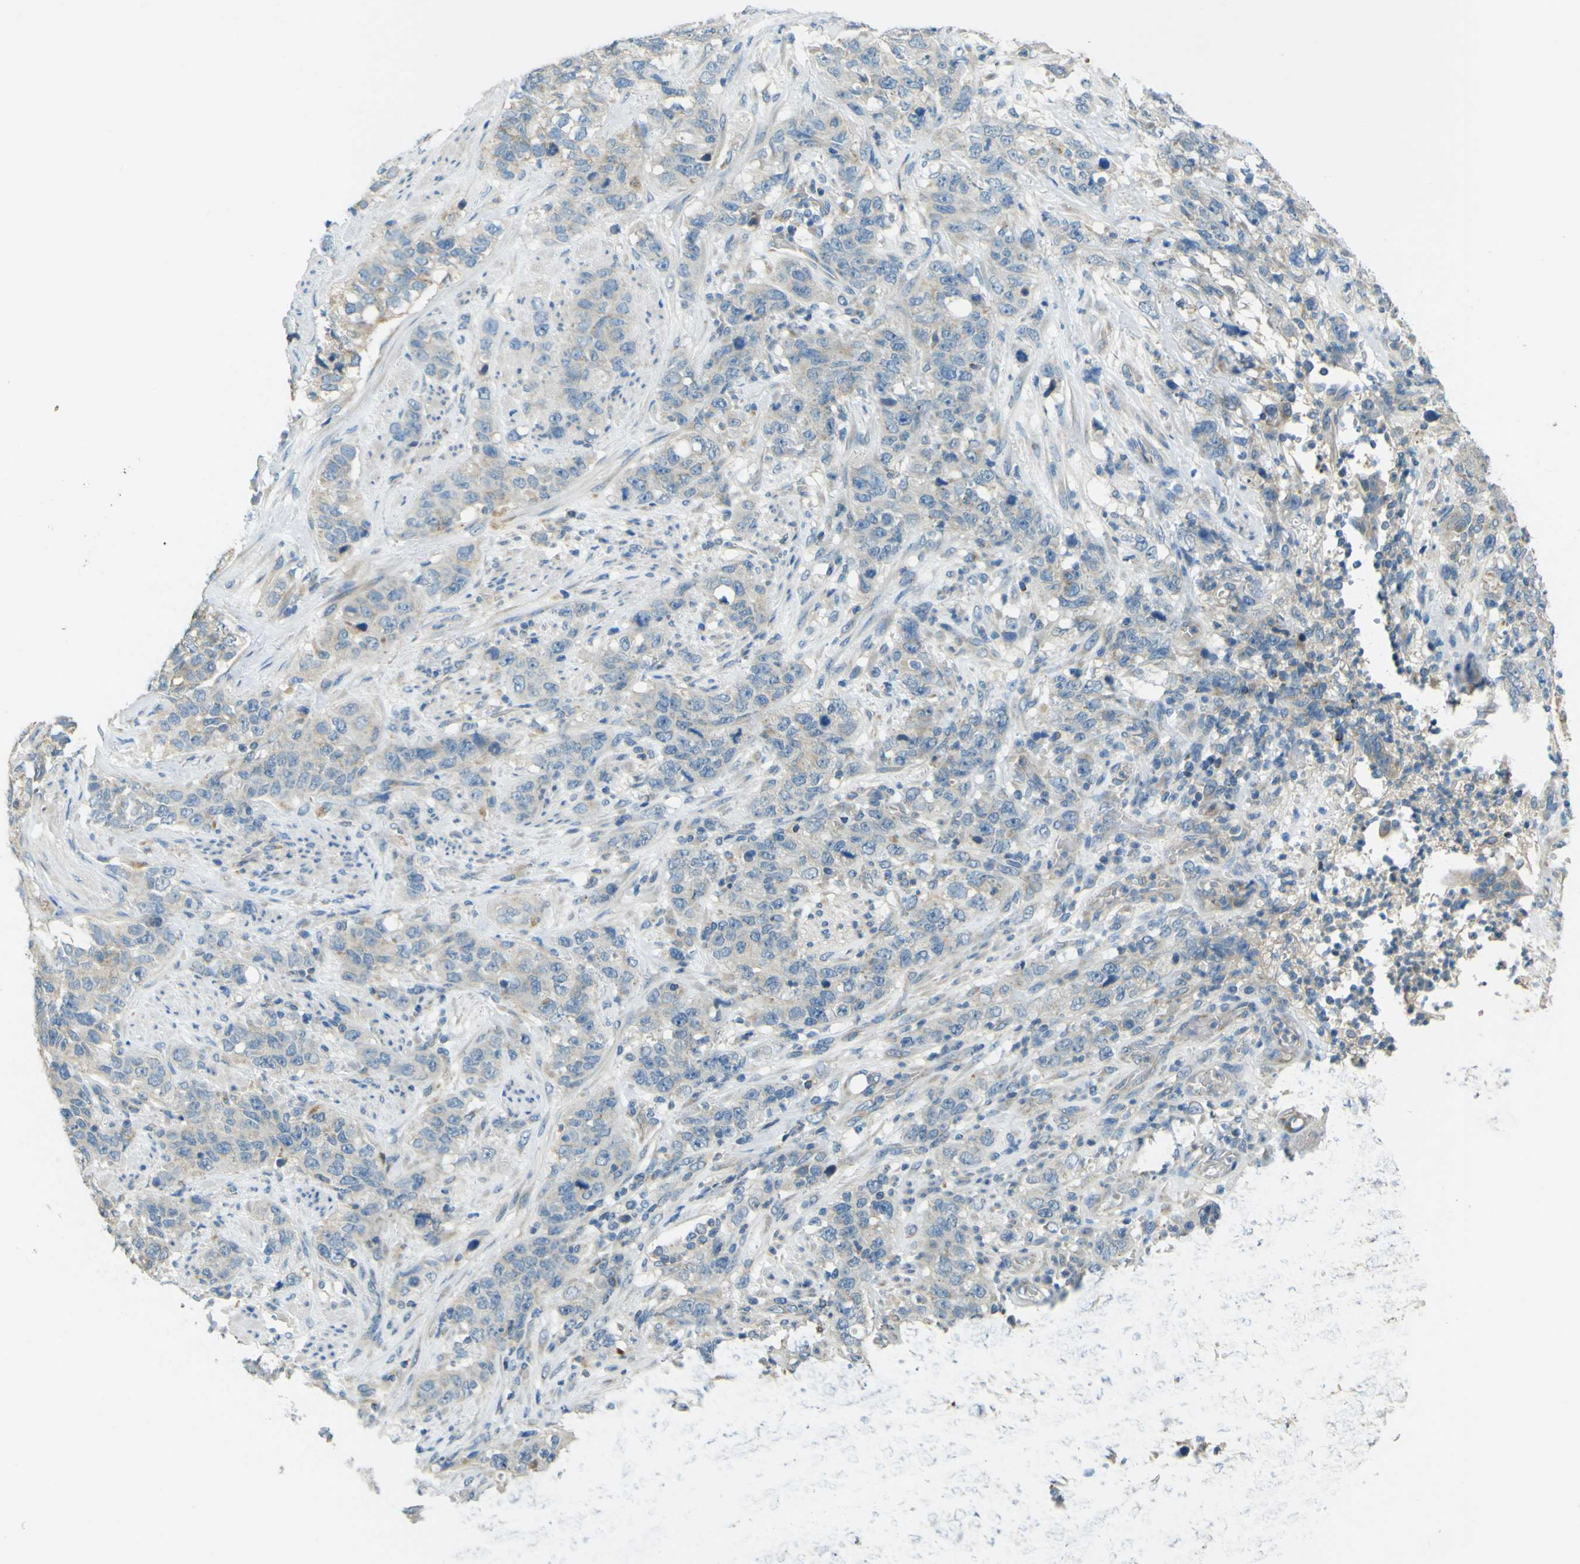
{"staining": {"intensity": "negative", "quantity": "none", "location": "none"}, "tissue": "stomach cancer", "cell_type": "Tumor cells", "image_type": "cancer", "snomed": [{"axis": "morphology", "description": "Adenocarcinoma, NOS"}, {"axis": "topography", "description": "Stomach"}], "caption": "Human adenocarcinoma (stomach) stained for a protein using immunohistochemistry (IHC) exhibits no expression in tumor cells.", "gene": "FKTN", "patient": {"sex": "male", "age": 48}}